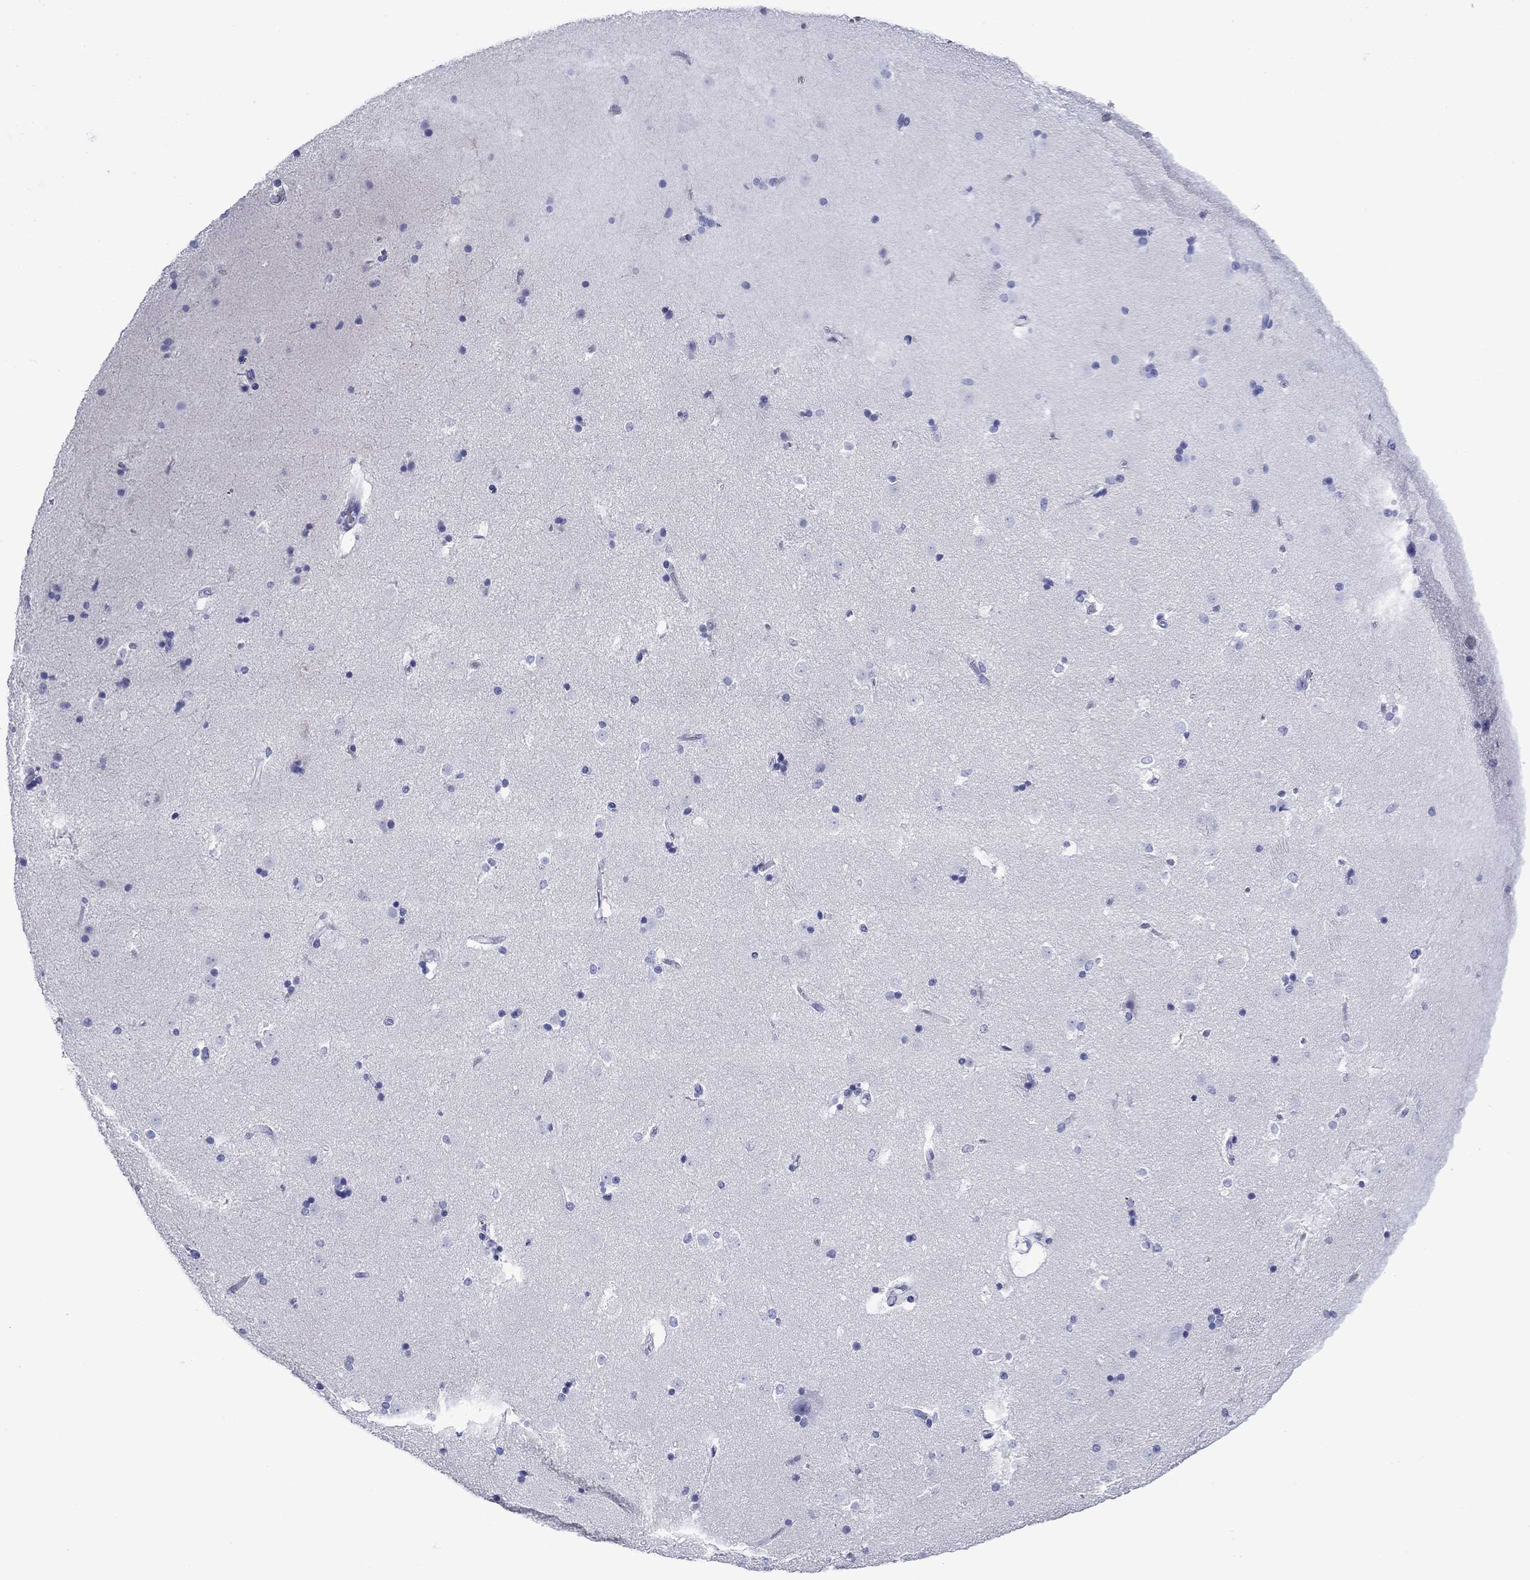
{"staining": {"intensity": "negative", "quantity": "none", "location": "none"}, "tissue": "caudate", "cell_type": "Glial cells", "image_type": "normal", "snomed": [{"axis": "morphology", "description": "Normal tissue, NOS"}, {"axis": "topography", "description": "Lateral ventricle wall"}], "caption": "This is an immunohistochemistry histopathology image of normal caudate. There is no staining in glial cells.", "gene": "GIP", "patient": {"sex": "male", "age": 51}}